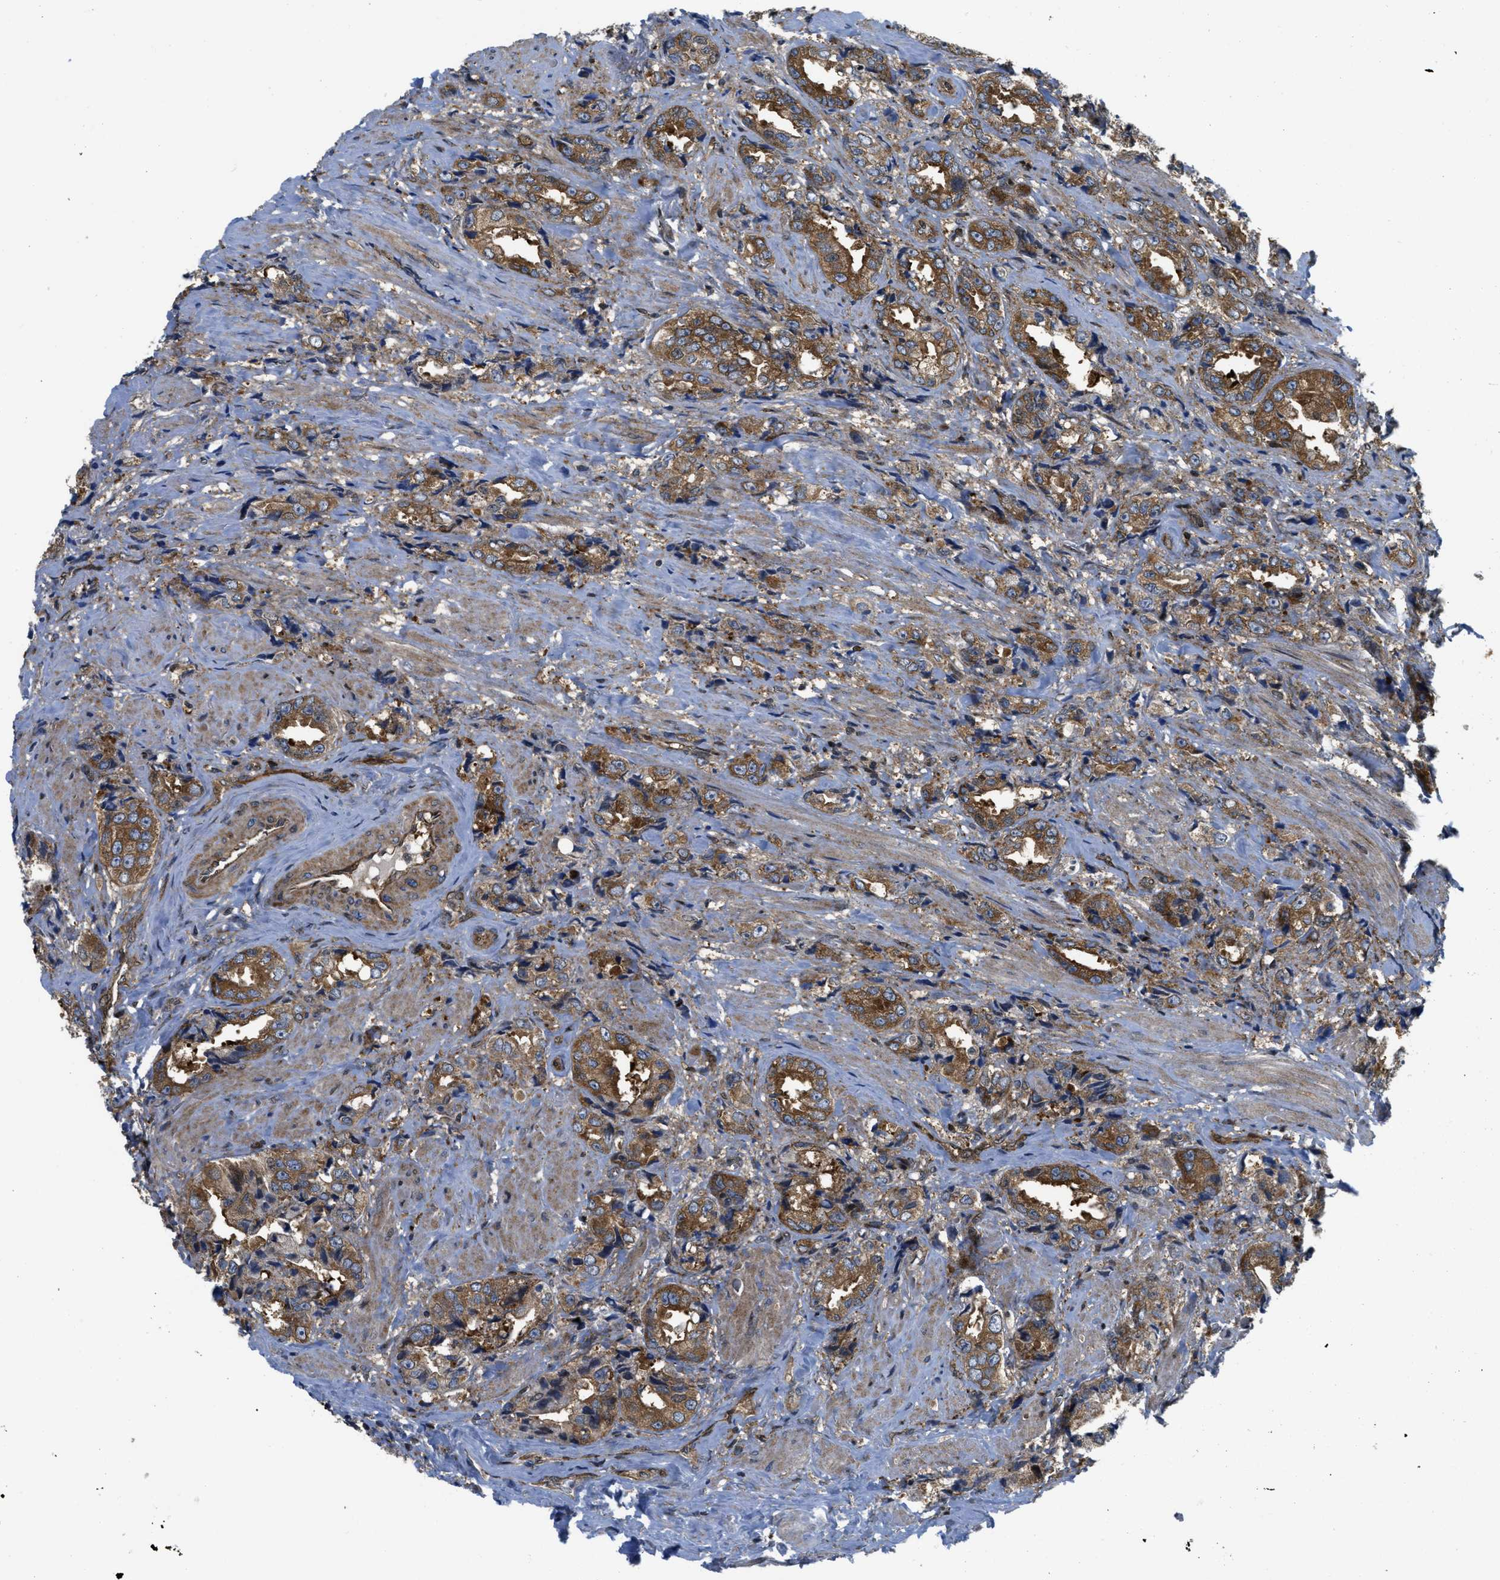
{"staining": {"intensity": "strong", "quantity": ">75%", "location": "cytoplasmic/membranous"}, "tissue": "prostate cancer", "cell_type": "Tumor cells", "image_type": "cancer", "snomed": [{"axis": "morphology", "description": "Adenocarcinoma, High grade"}, {"axis": "topography", "description": "Prostate"}], "caption": "Prostate adenocarcinoma (high-grade) stained for a protein exhibits strong cytoplasmic/membranous positivity in tumor cells.", "gene": "PPP2CB", "patient": {"sex": "male", "age": 61}}